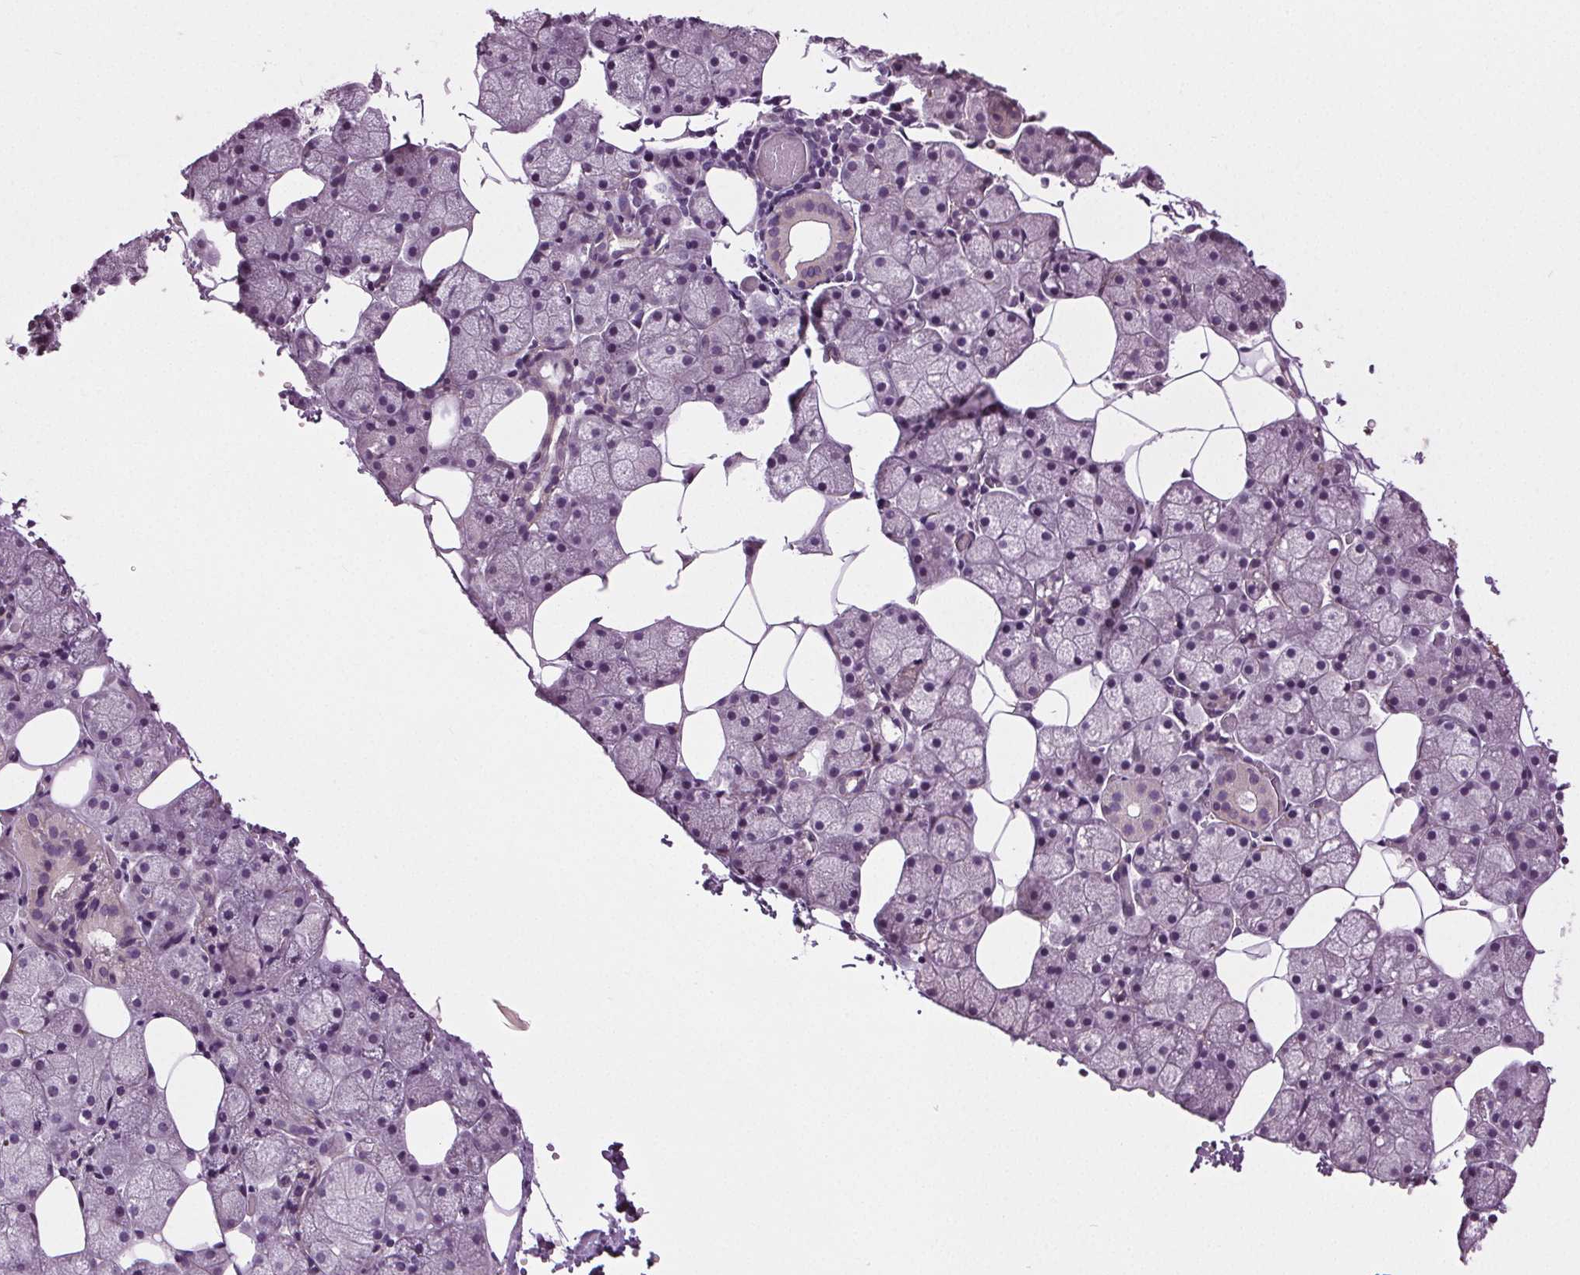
{"staining": {"intensity": "negative", "quantity": "none", "location": "none"}, "tissue": "salivary gland", "cell_type": "Glandular cells", "image_type": "normal", "snomed": [{"axis": "morphology", "description": "Normal tissue, NOS"}, {"axis": "topography", "description": "Salivary gland"}], "caption": "This is an immunohistochemistry histopathology image of benign salivary gland. There is no expression in glandular cells.", "gene": "RASA1", "patient": {"sex": "male", "age": 38}}